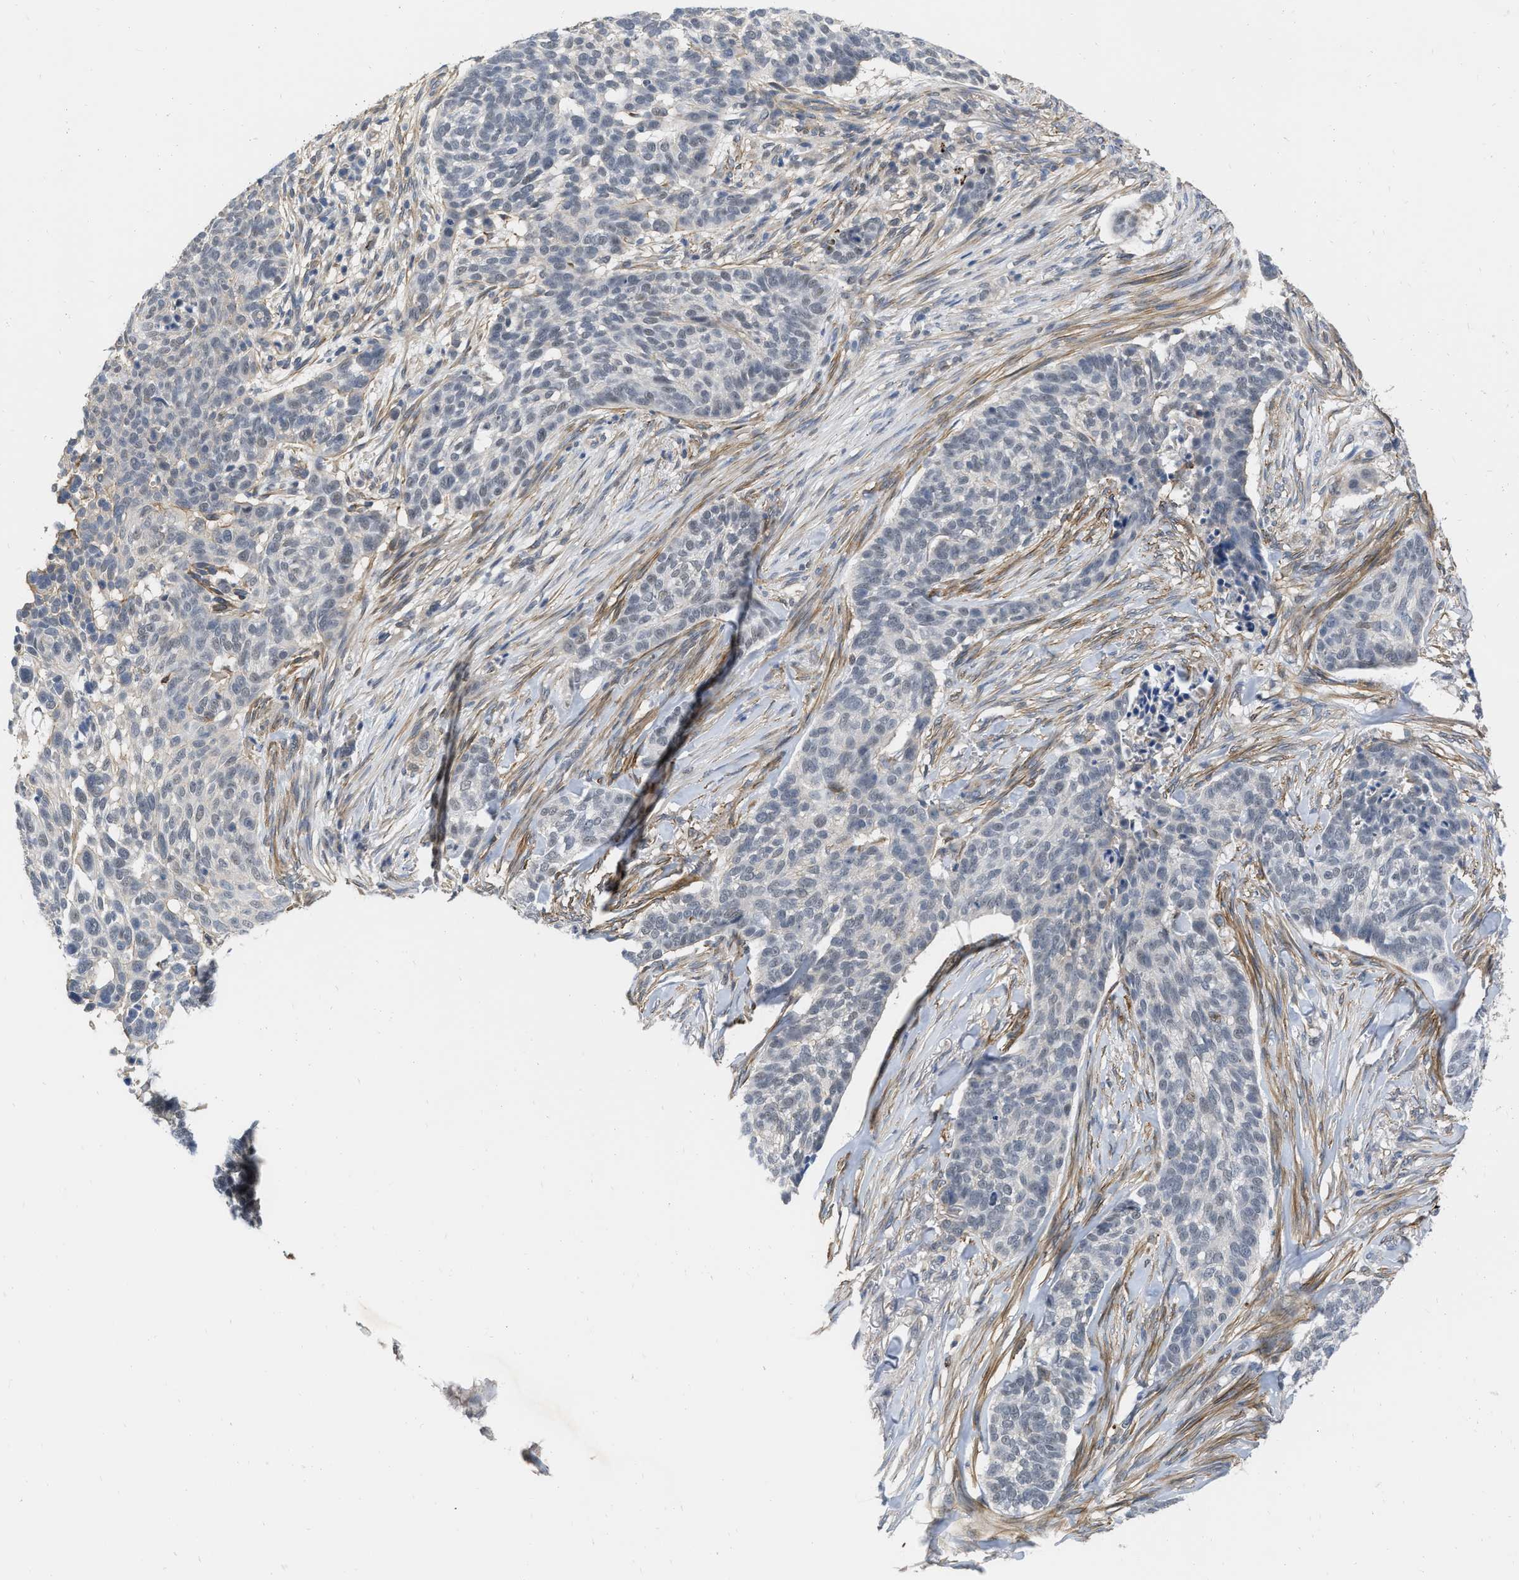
{"staining": {"intensity": "negative", "quantity": "none", "location": "none"}, "tissue": "skin cancer", "cell_type": "Tumor cells", "image_type": "cancer", "snomed": [{"axis": "morphology", "description": "Basal cell carcinoma"}, {"axis": "topography", "description": "Skin"}], "caption": "High power microscopy micrograph of an immunohistochemistry photomicrograph of skin basal cell carcinoma, revealing no significant staining in tumor cells. (Brightfield microscopy of DAB (3,3'-diaminobenzidine) immunohistochemistry at high magnification).", "gene": "NAPEPLD", "patient": {"sex": "male", "age": 85}}